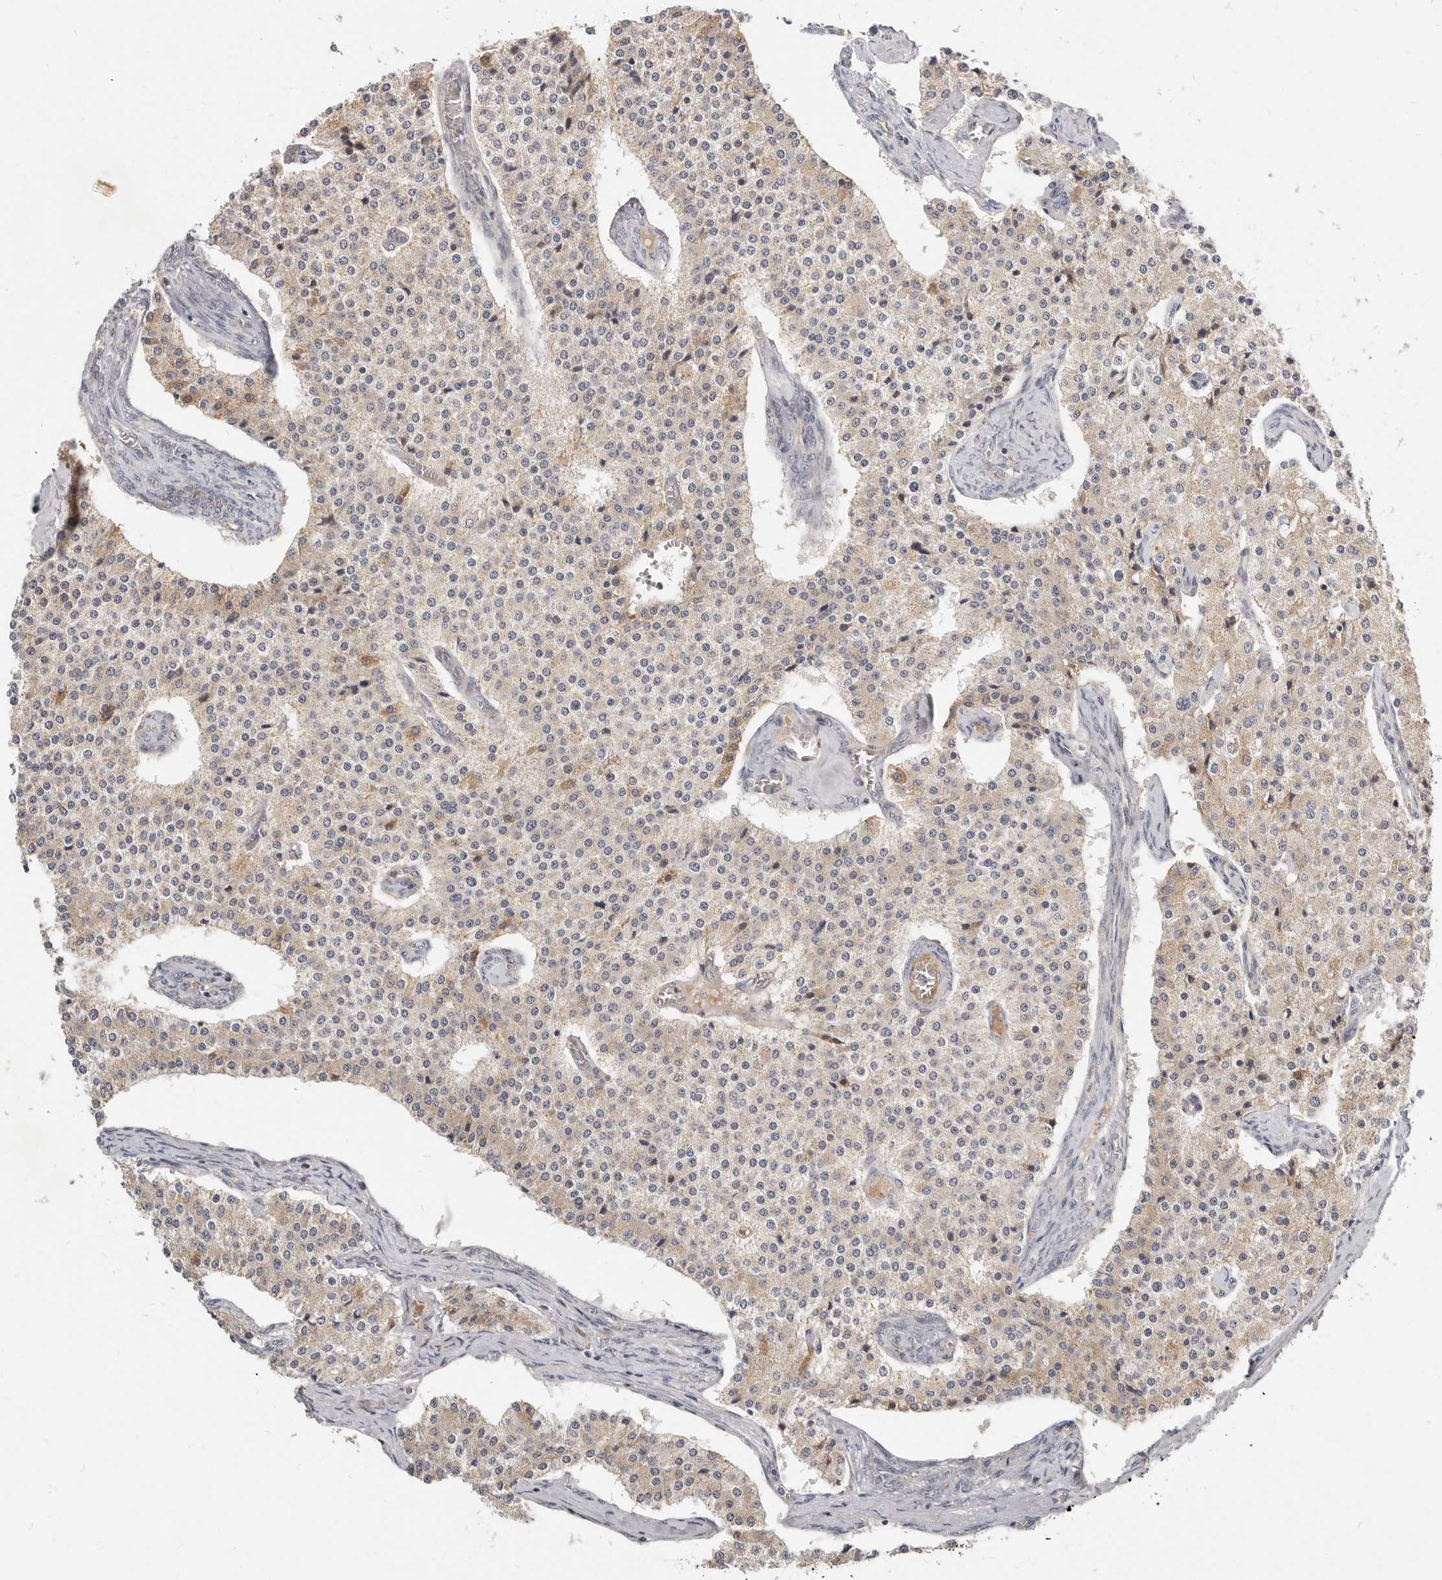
{"staining": {"intensity": "weak", "quantity": "<25%", "location": "cytoplasmic/membranous"}, "tissue": "carcinoid", "cell_type": "Tumor cells", "image_type": "cancer", "snomed": [{"axis": "morphology", "description": "Carcinoid, malignant, NOS"}, {"axis": "topography", "description": "Colon"}], "caption": "Tumor cells show no significant protein positivity in carcinoid (malignant). (Immunohistochemistry (ihc), brightfield microscopy, high magnification).", "gene": "MICALL2", "patient": {"sex": "female", "age": 52}}